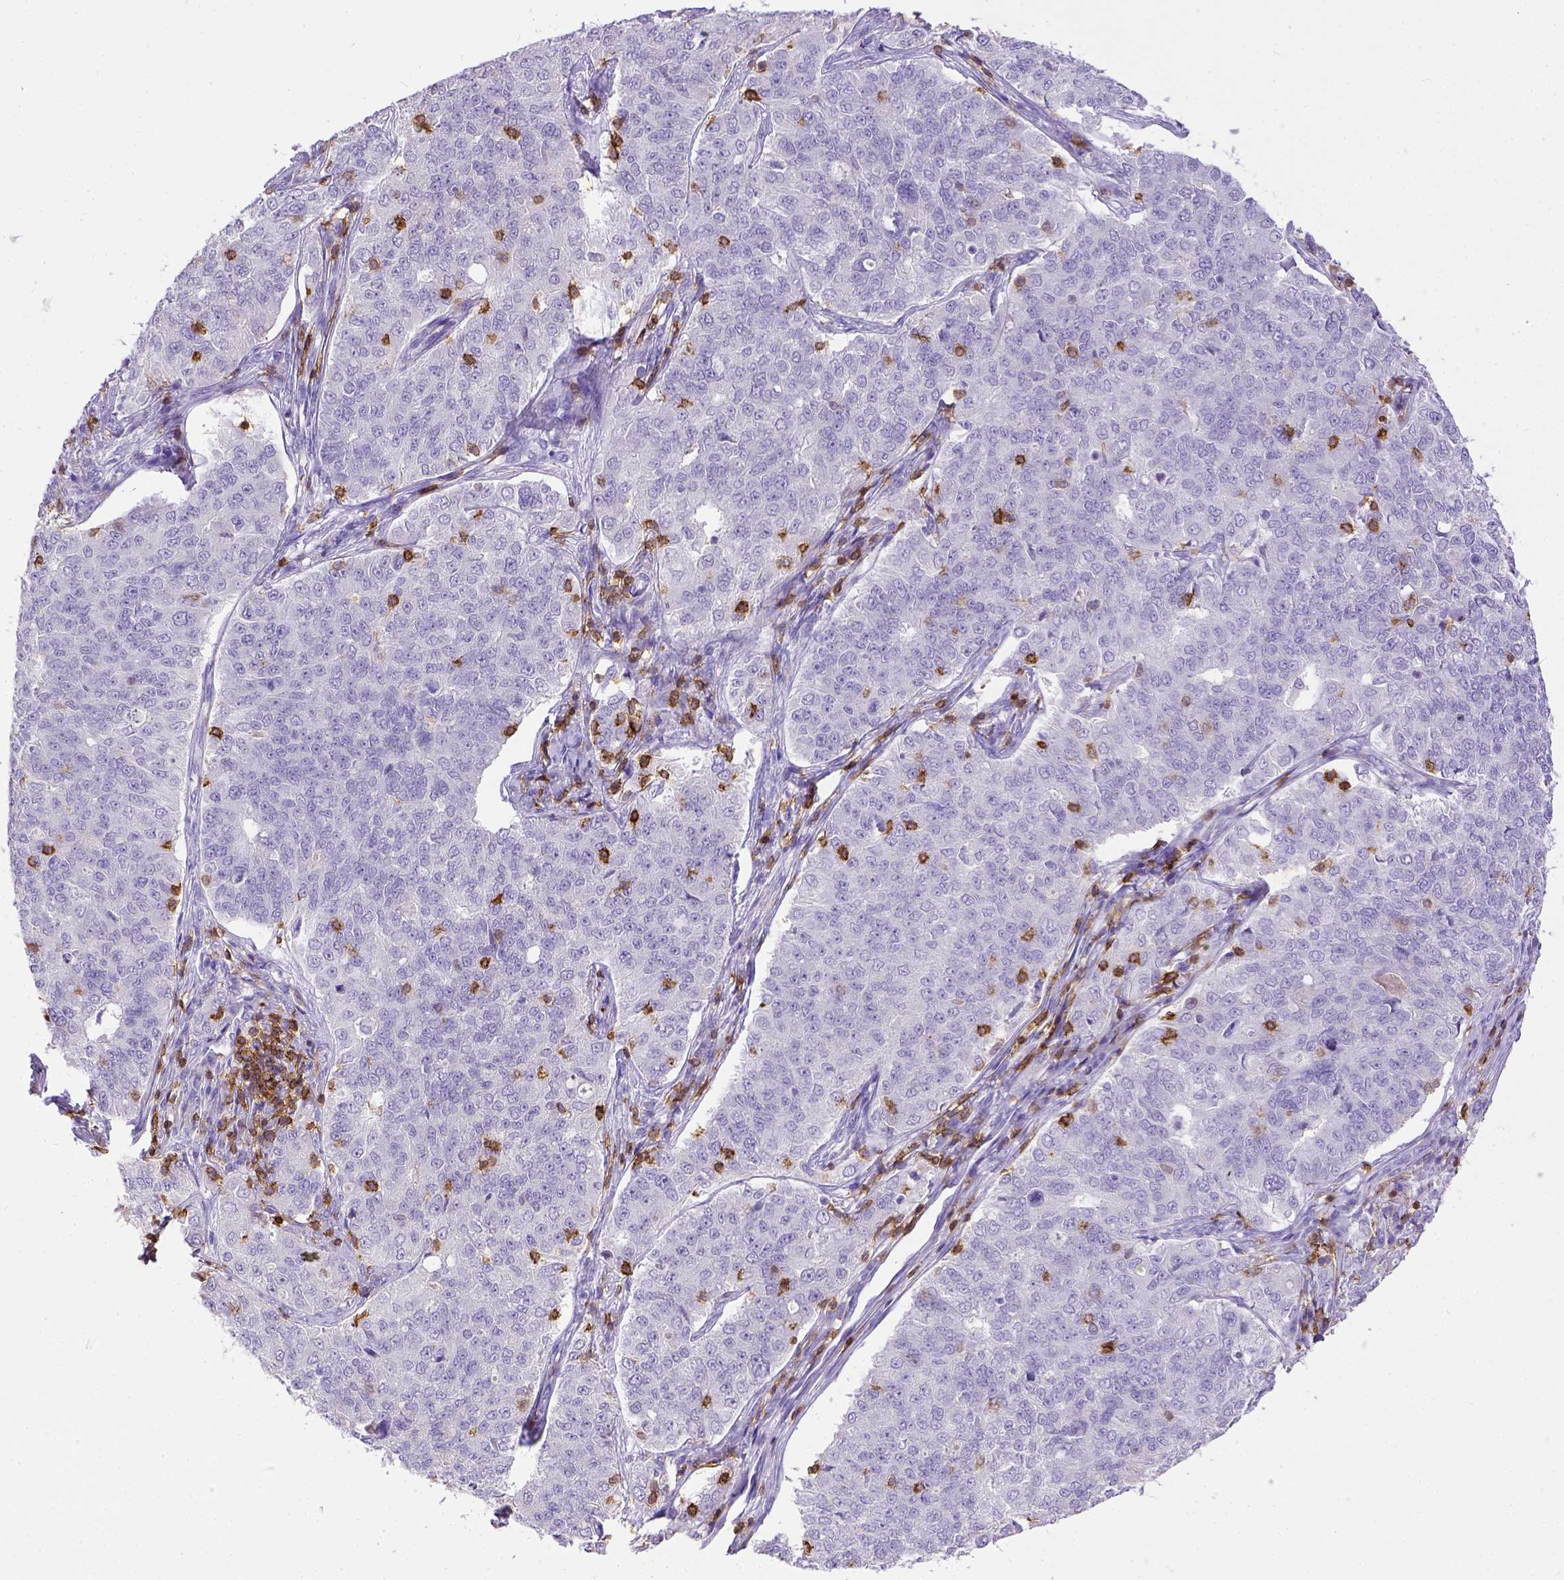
{"staining": {"intensity": "negative", "quantity": "none", "location": "none"}, "tissue": "endometrial cancer", "cell_type": "Tumor cells", "image_type": "cancer", "snomed": [{"axis": "morphology", "description": "Adenocarcinoma, NOS"}, {"axis": "topography", "description": "Endometrium"}], "caption": "Micrograph shows no significant protein positivity in tumor cells of endometrial cancer.", "gene": "CD3E", "patient": {"sex": "female", "age": 43}}